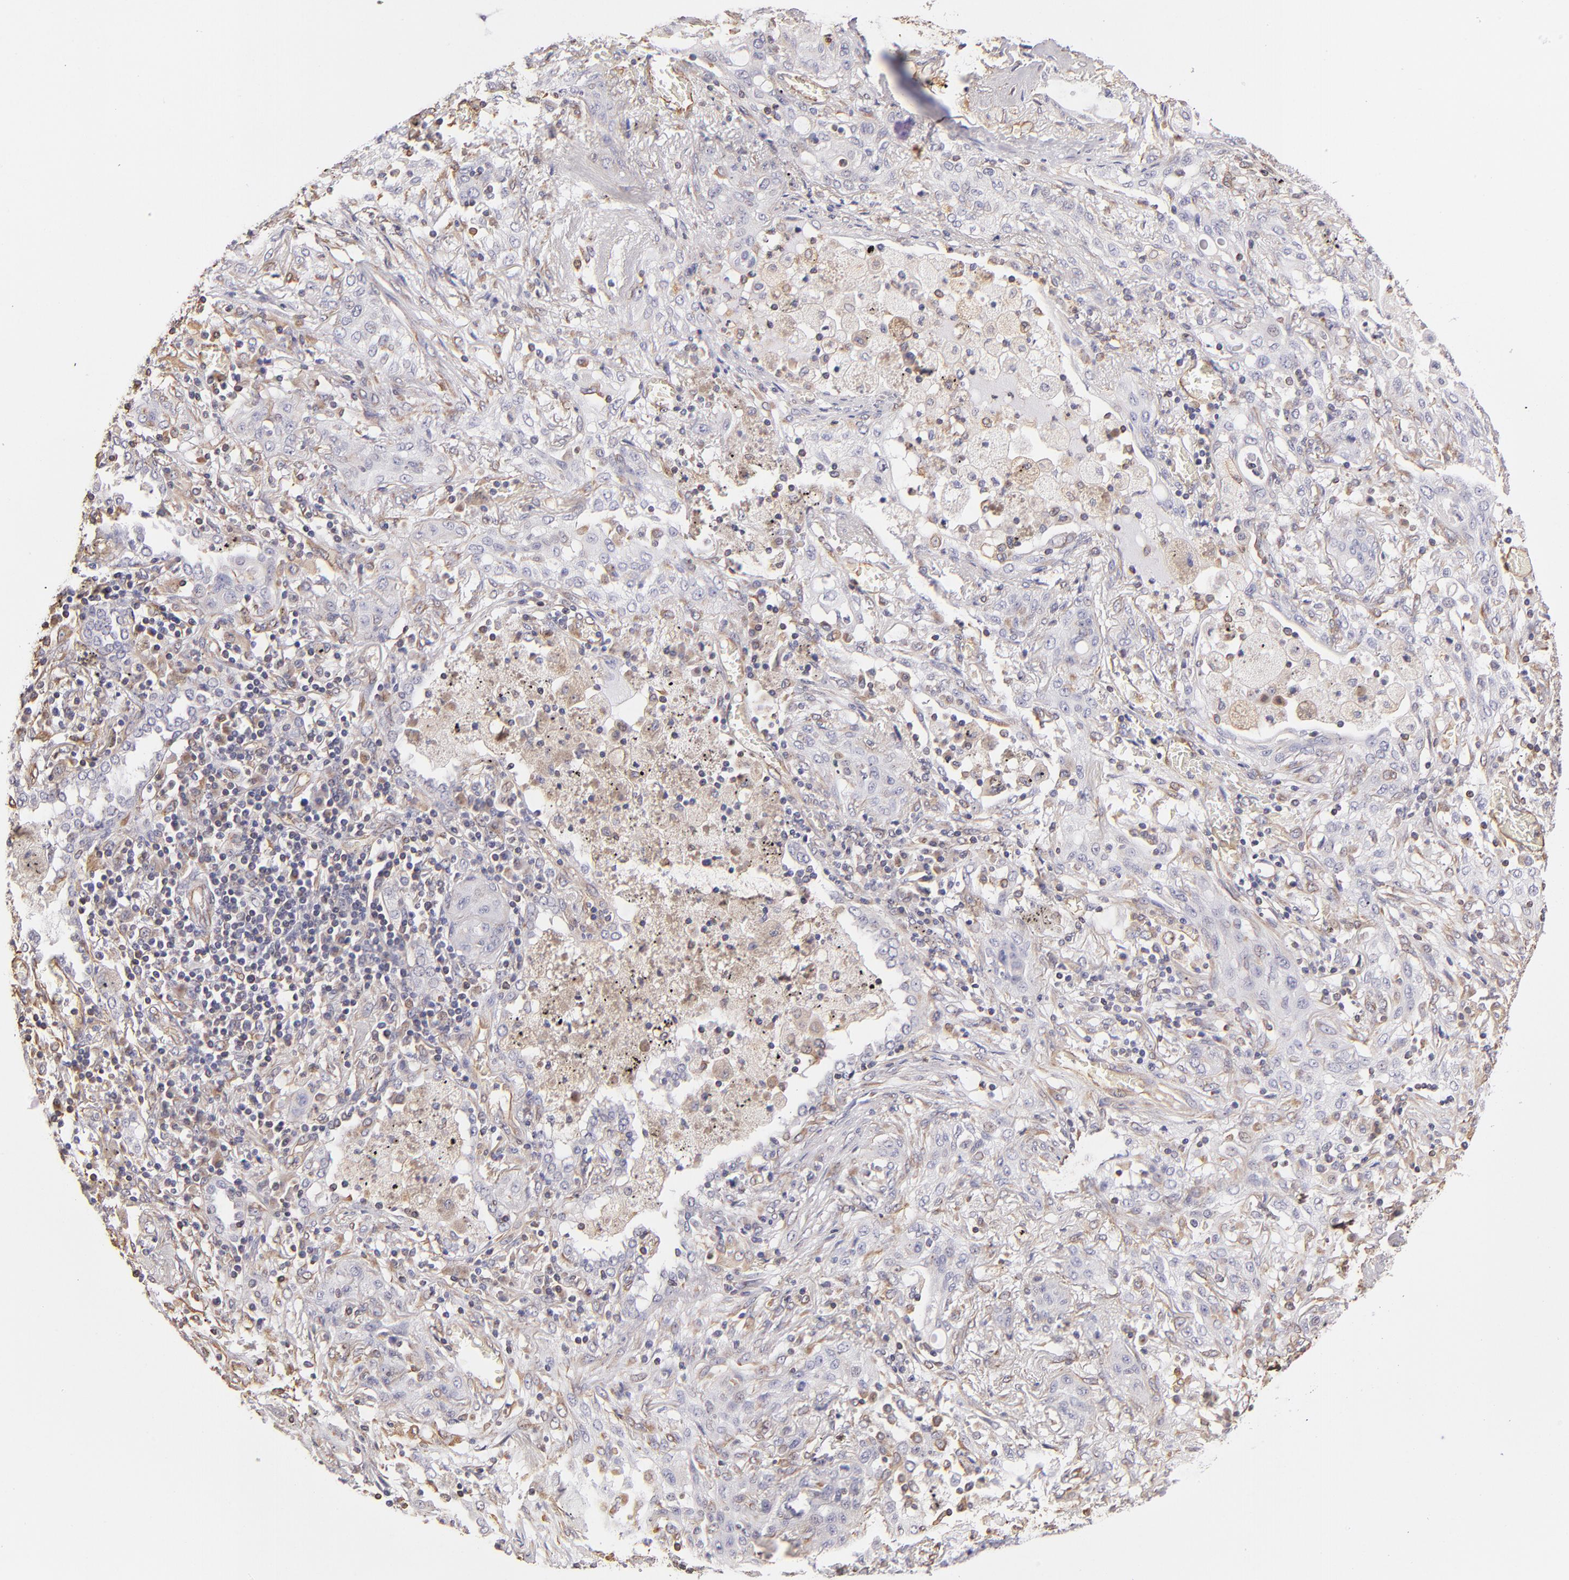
{"staining": {"intensity": "negative", "quantity": "none", "location": "none"}, "tissue": "lung cancer", "cell_type": "Tumor cells", "image_type": "cancer", "snomed": [{"axis": "morphology", "description": "Squamous cell carcinoma, NOS"}, {"axis": "topography", "description": "Lung"}], "caption": "The micrograph displays no significant positivity in tumor cells of lung cancer (squamous cell carcinoma).", "gene": "ABCC1", "patient": {"sex": "female", "age": 47}}